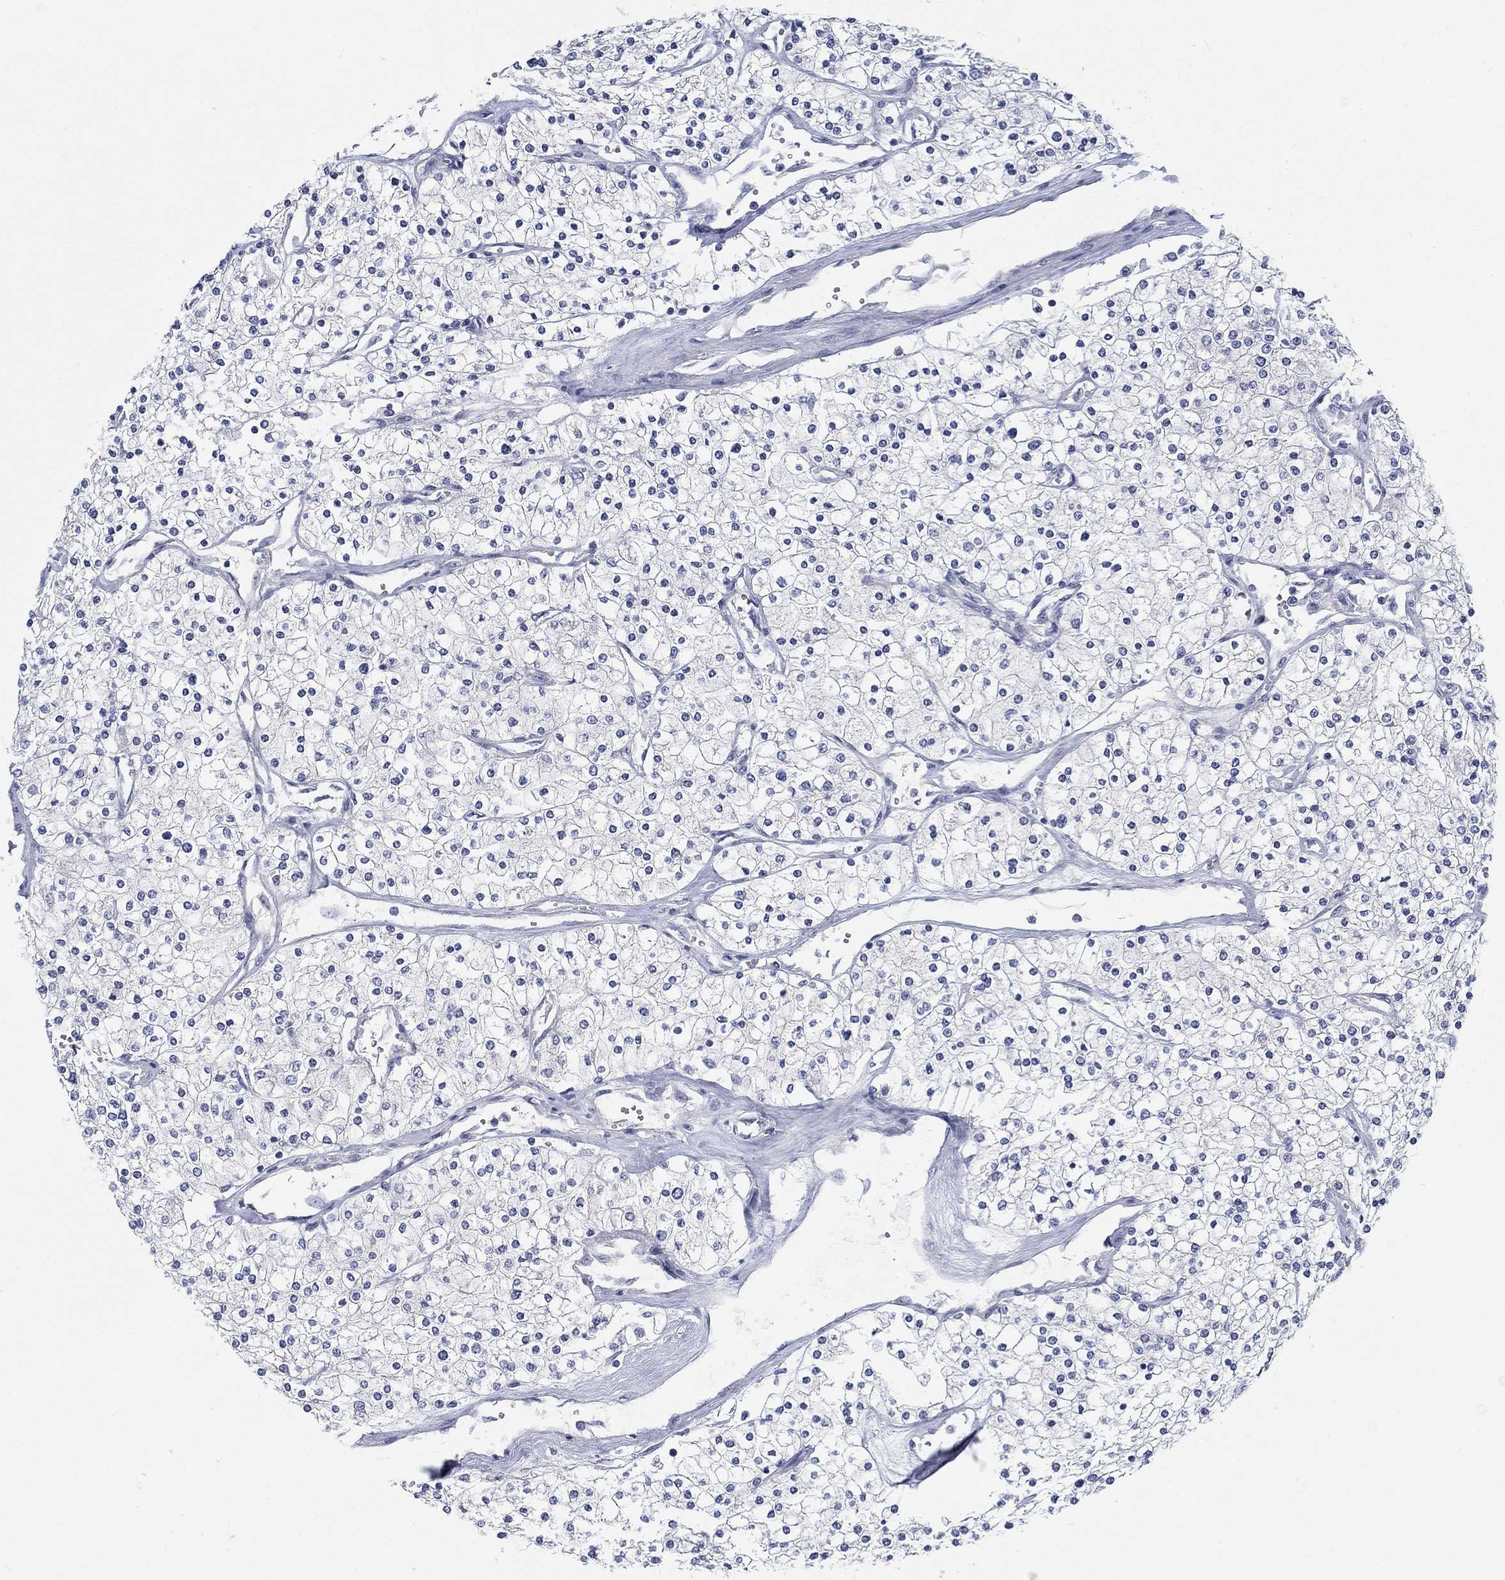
{"staining": {"intensity": "negative", "quantity": "none", "location": "none"}, "tissue": "renal cancer", "cell_type": "Tumor cells", "image_type": "cancer", "snomed": [{"axis": "morphology", "description": "Adenocarcinoma, NOS"}, {"axis": "topography", "description": "Kidney"}], "caption": "DAB (3,3'-diaminobenzidine) immunohistochemical staining of renal cancer (adenocarcinoma) shows no significant positivity in tumor cells.", "gene": "SMIM18", "patient": {"sex": "male", "age": 80}}